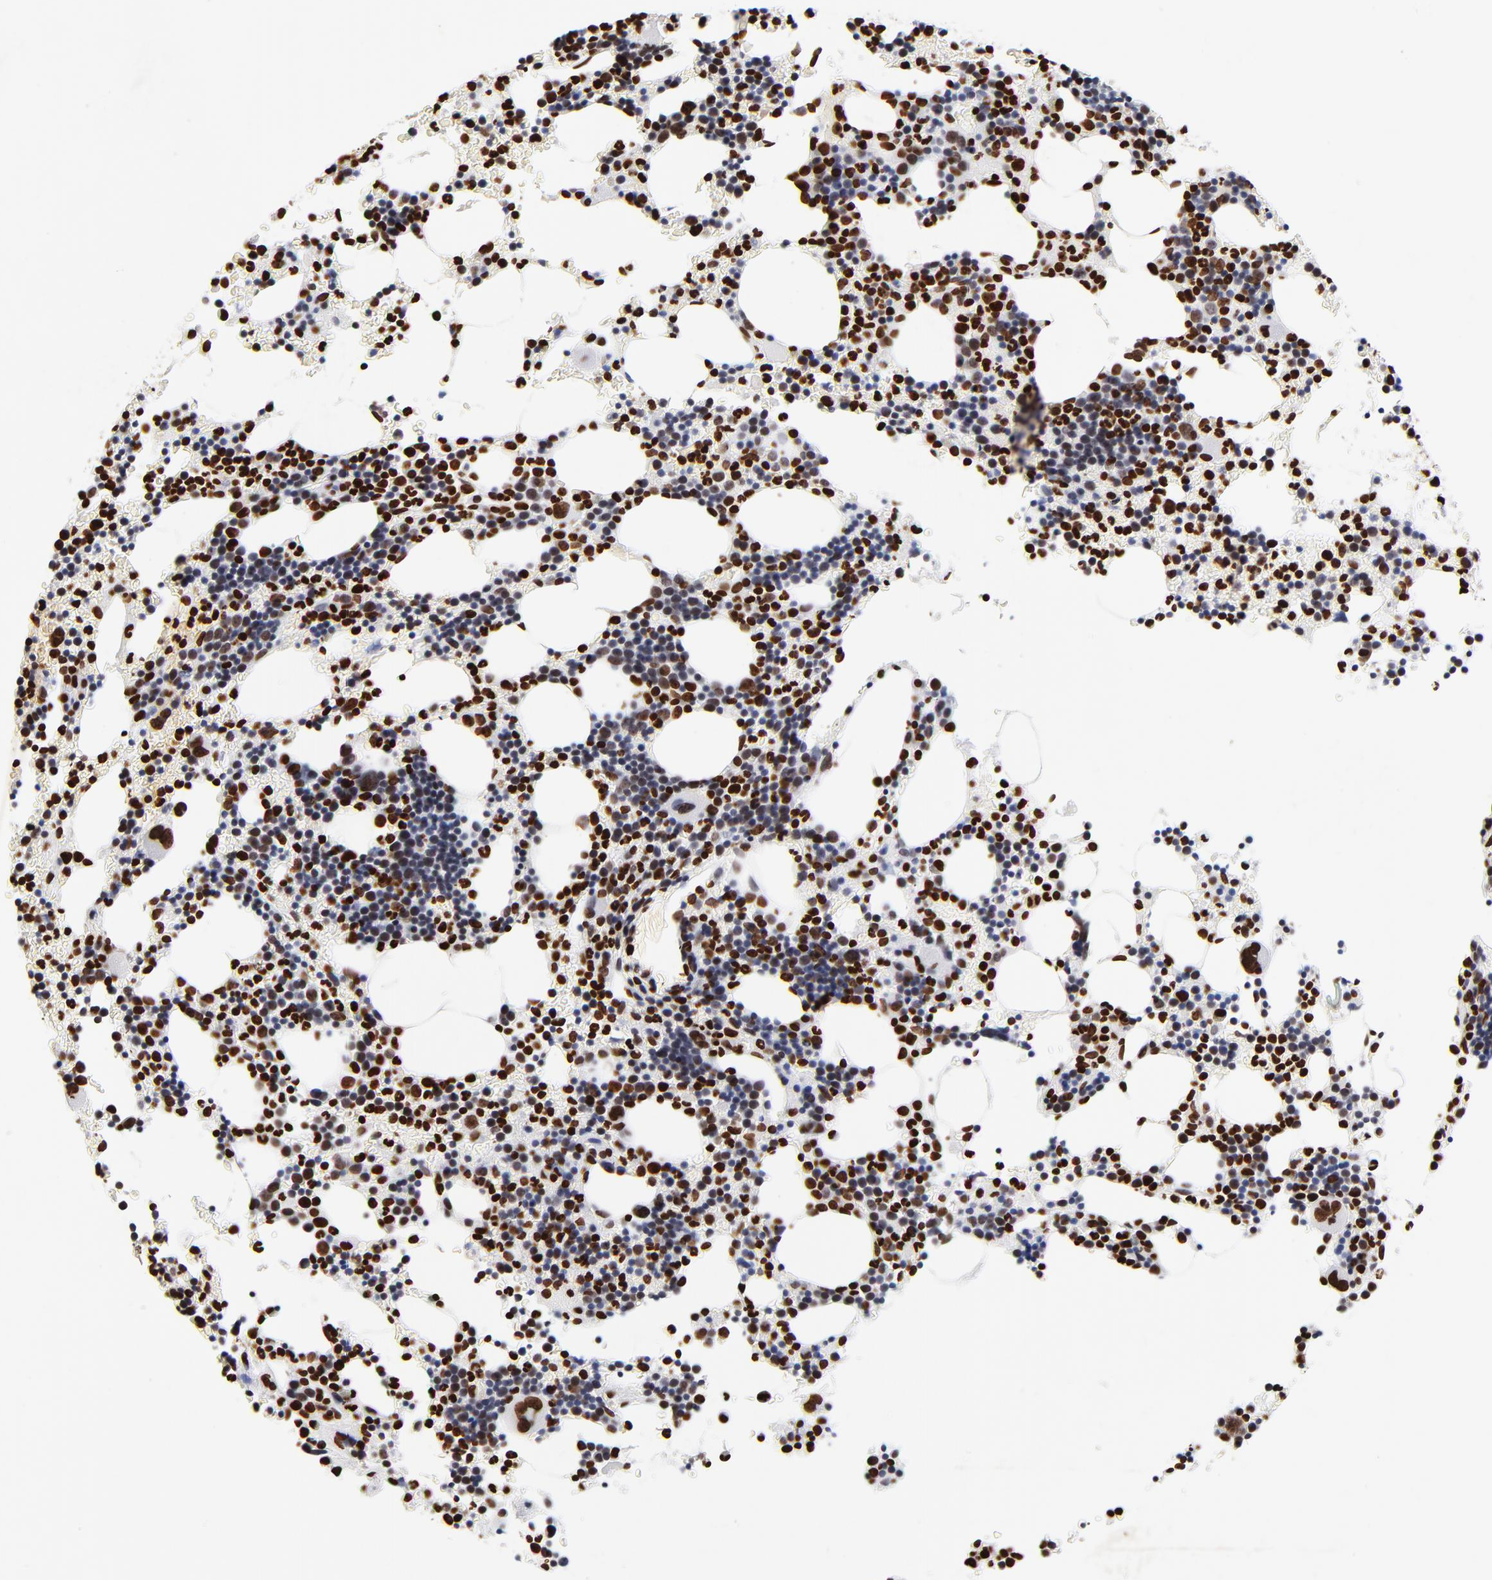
{"staining": {"intensity": "strong", "quantity": "25%-75%", "location": "nuclear"}, "tissue": "bone marrow", "cell_type": "Hematopoietic cells", "image_type": "normal", "snomed": [{"axis": "morphology", "description": "Normal tissue, NOS"}, {"axis": "topography", "description": "Bone marrow"}], "caption": "Hematopoietic cells reveal high levels of strong nuclear staining in about 25%-75% of cells in unremarkable bone marrow. Immunohistochemistry stains the protein in brown and the nuclei are stained blue.", "gene": "FBH1", "patient": {"sex": "female", "age": 78}}